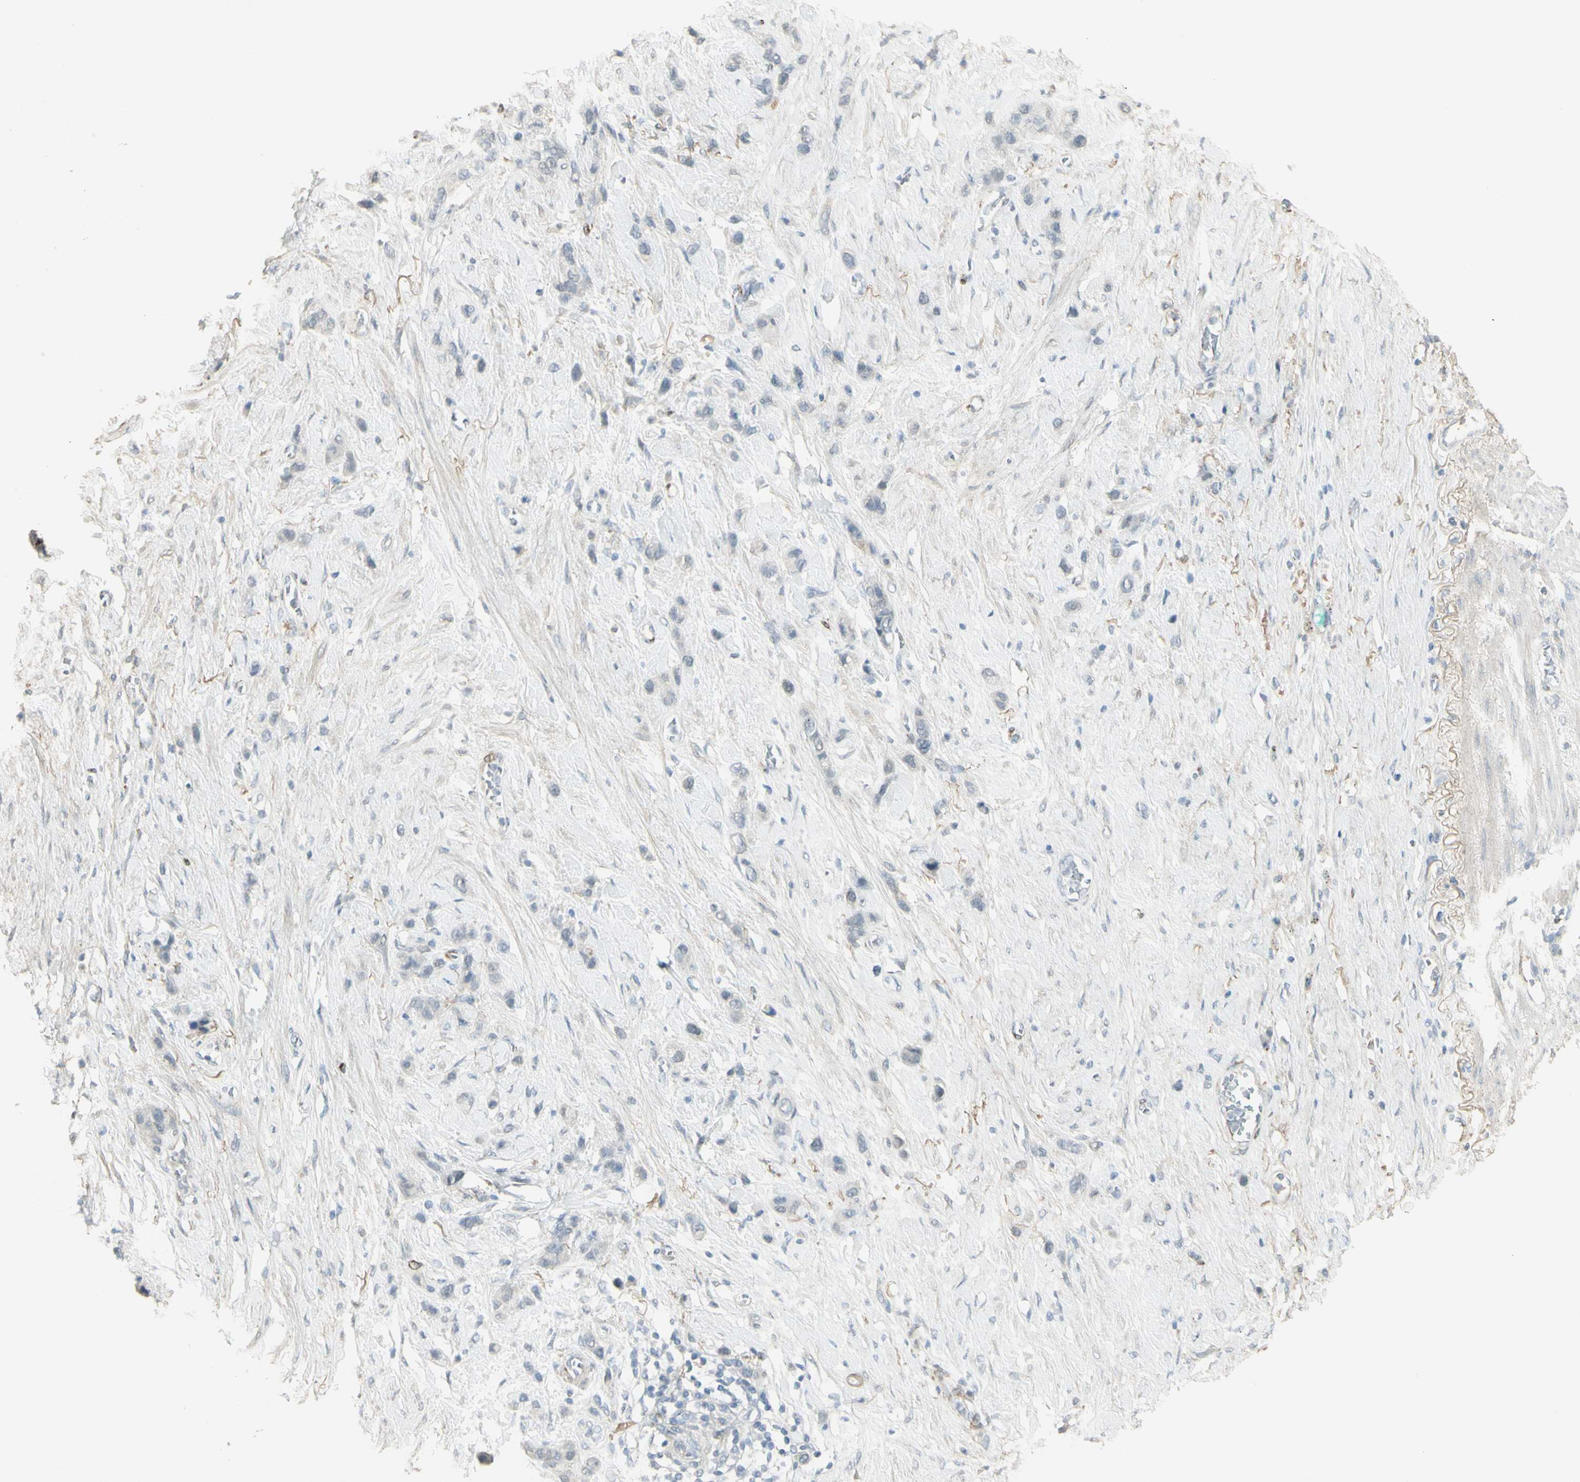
{"staining": {"intensity": "negative", "quantity": "none", "location": "none"}, "tissue": "stomach cancer", "cell_type": "Tumor cells", "image_type": "cancer", "snomed": [{"axis": "morphology", "description": "Adenocarcinoma, NOS"}, {"axis": "morphology", "description": "Adenocarcinoma, High grade"}, {"axis": "topography", "description": "Stomach, upper"}, {"axis": "topography", "description": "Stomach, lower"}], "caption": "DAB immunohistochemical staining of stomach adenocarcinoma (high-grade) exhibits no significant expression in tumor cells. (DAB immunohistochemistry visualized using brightfield microscopy, high magnification).", "gene": "MUC3A", "patient": {"sex": "female", "age": 65}}